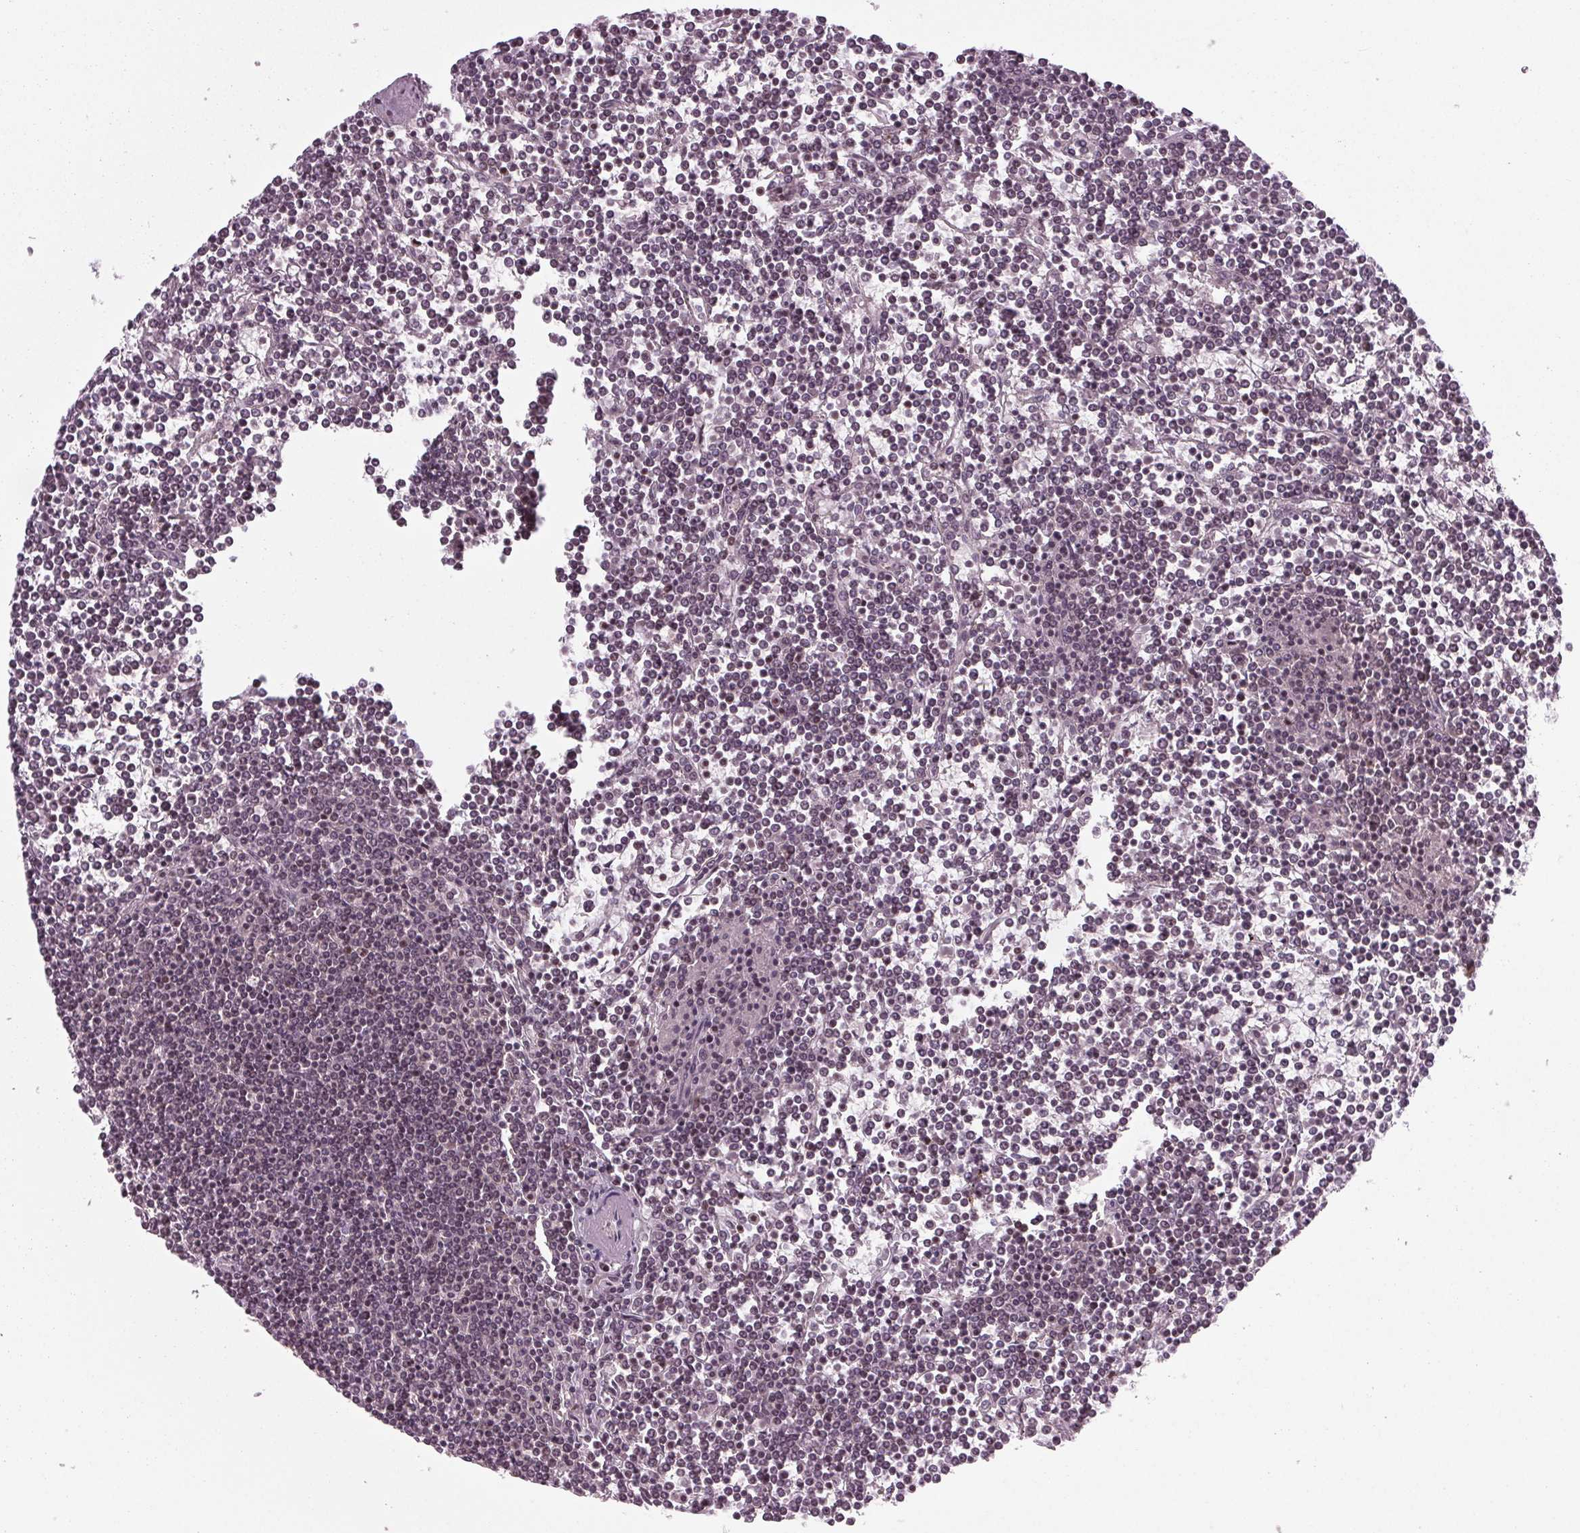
{"staining": {"intensity": "negative", "quantity": "none", "location": "none"}, "tissue": "lymphoma", "cell_type": "Tumor cells", "image_type": "cancer", "snomed": [{"axis": "morphology", "description": "Malignant lymphoma, non-Hodgkin's type, Low grade"}, {"axis": "topography", "description": "Spleen"}], "caption": "There is no significant staining in tumor cells of malignant lymphoma, non-Hodgkin's type (low-grade).", "gene": "DDX41", "patient": {"sex": "female", "age": 19}}